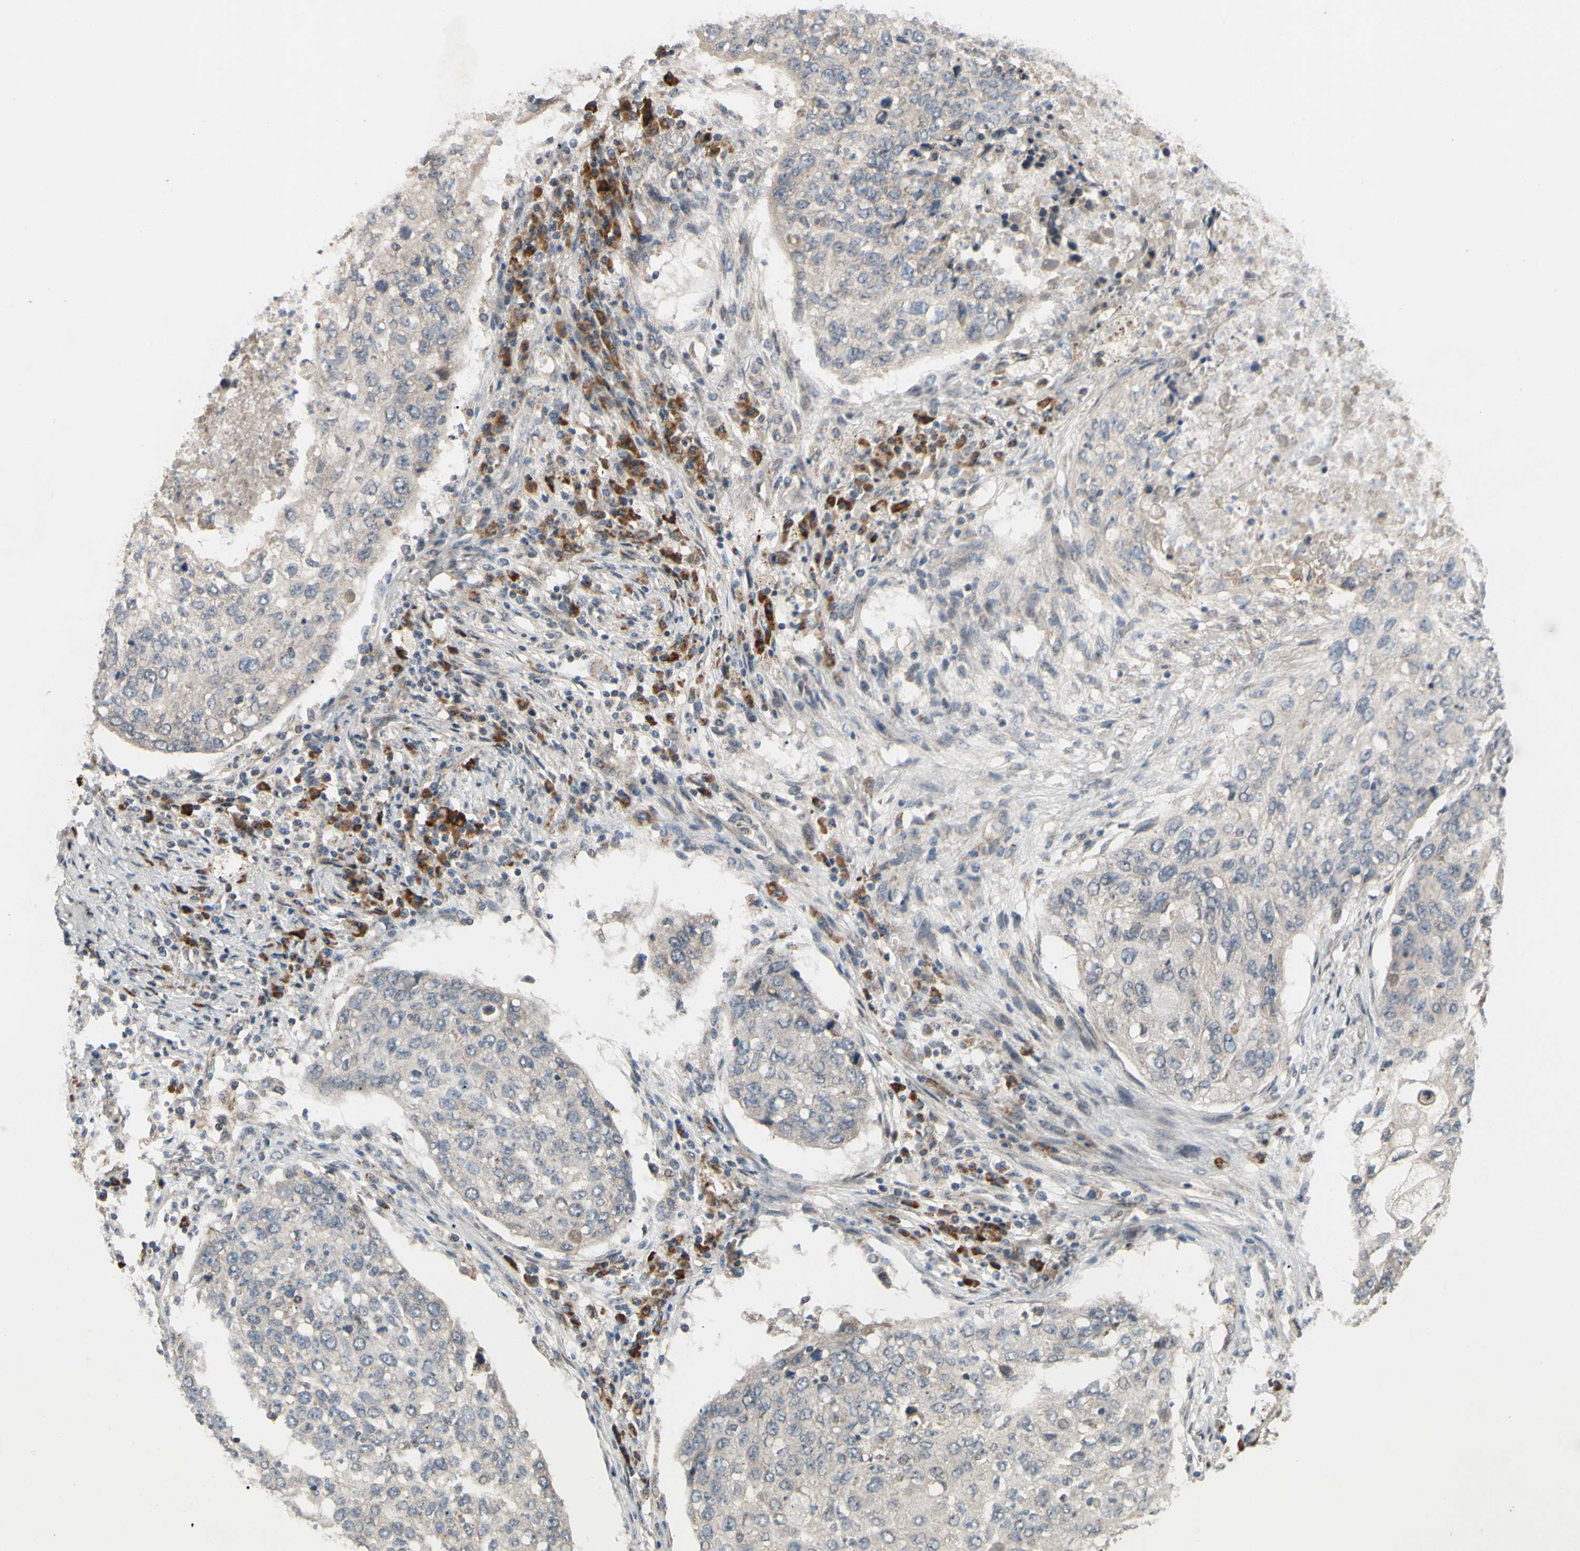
{"staining": {"intensity": "weak", "quantity": "<25%", "location": "cytoplasmic/membranous"}, "tissue": "lung cancer", "cell_type": "Tumor cells", "image_type": "cancer", "snomed": [{"axis": "morphology", "description": "Squamous cell carcinoma, NOS"}, {"axis": "topography", "description": "Lung"}], "caption": "This histopathology image is of lung cancer stained with immunohistochemistry to label a protein in brown with the nuclei are counter-stained blue. There is no expression in tumor cells.", "gene": "CD164", "patient": {"sex": "female", "age": 63}}